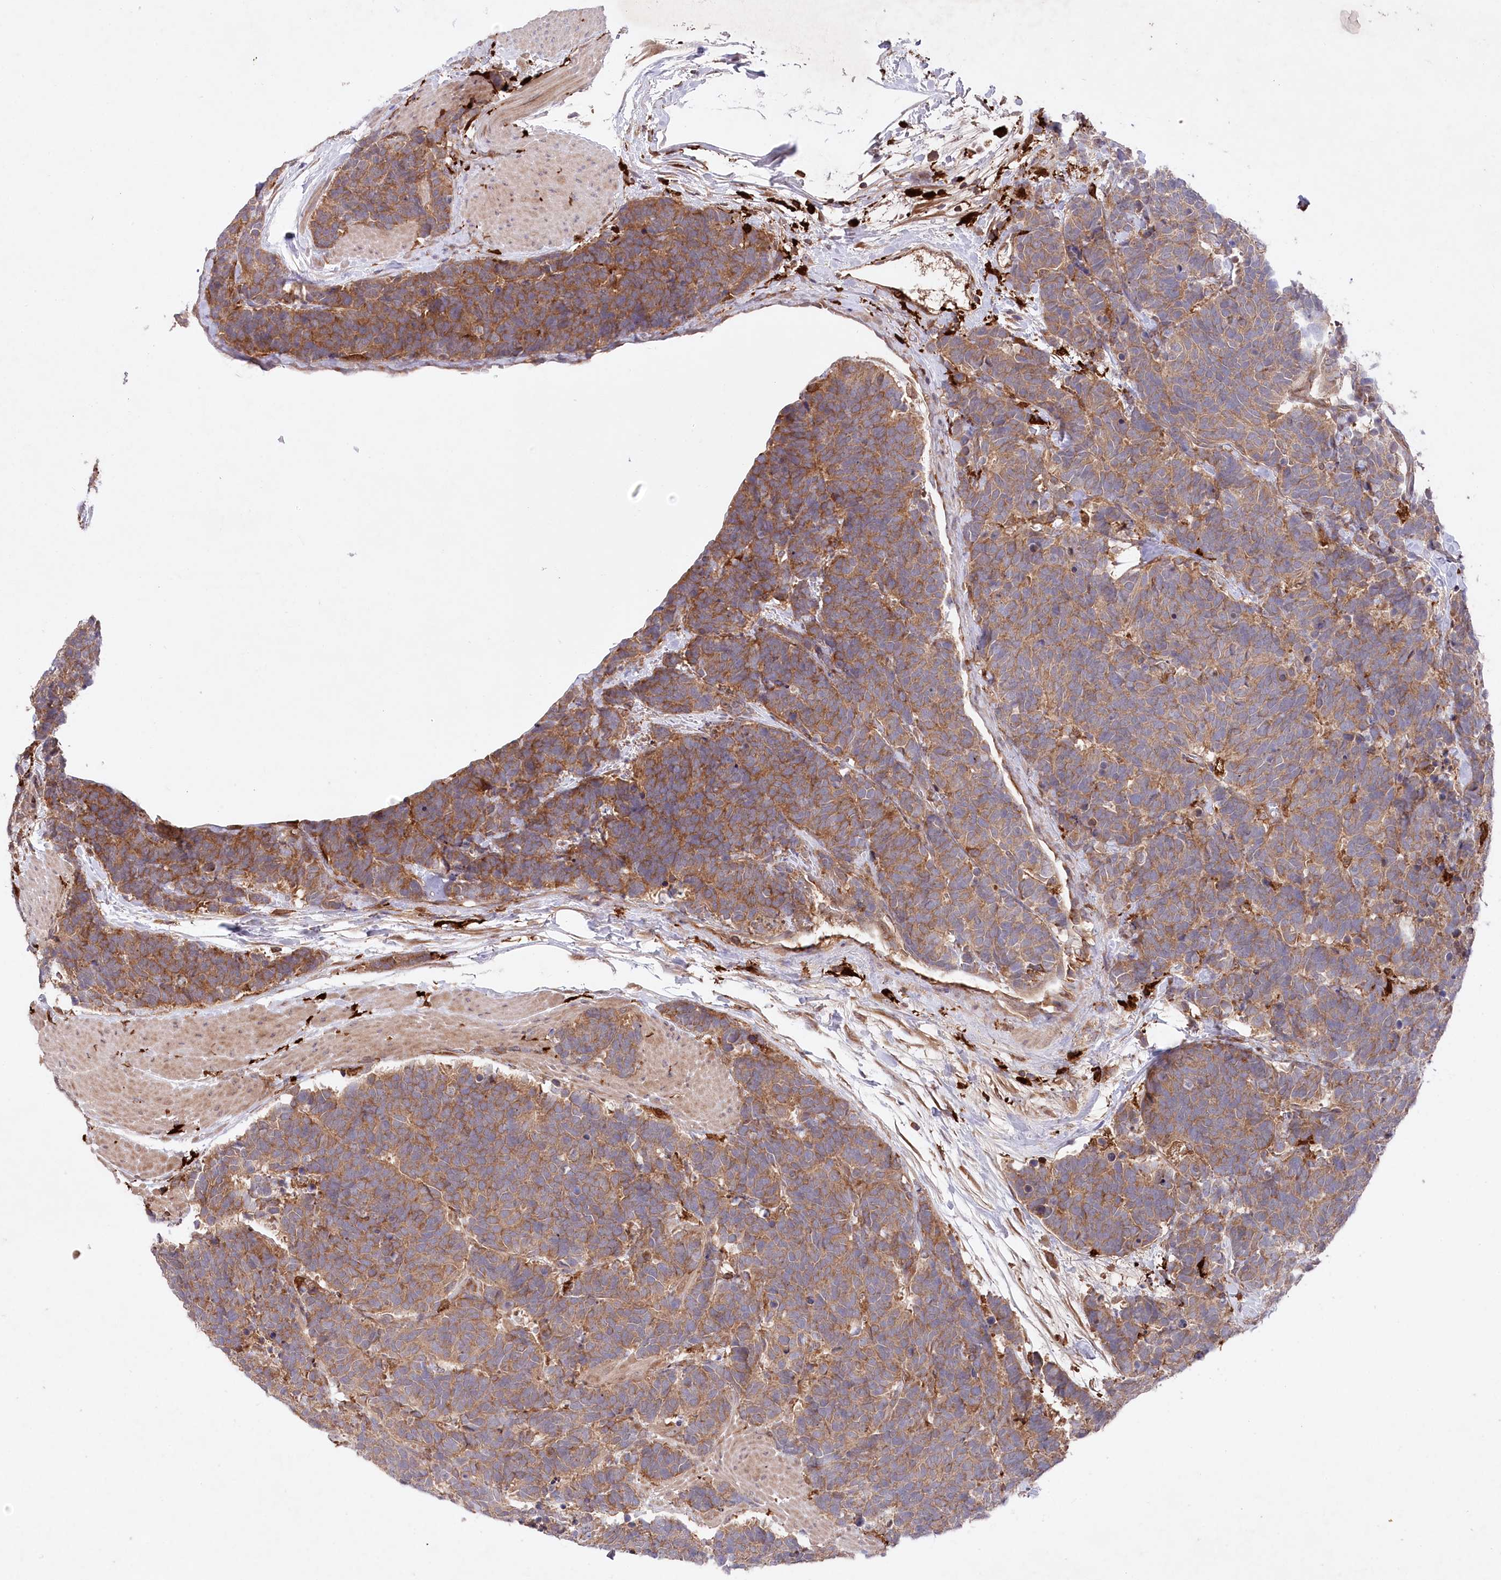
{"staining": {"intensity": "moderate", "quantity": ">75%", "location": "cytoplasmic/membranous"}, "tissue": "carcinoid", "cell_type": "Tumor cells", "image_type": "cancer", "snomed": [{"axis": "morphology", "description": "Carcinoma, NOS"}, {"axis": "morphology", "description": "Carcinoid, malignant, NOS"}, {"axis": "topography", "description": "Urinary bladder"}], "caption": "Carcinoid was stained to show a protein in brown. There is medium levels of moderate cytoplasmic/membranous positivity in approximately >75% of tumor cells.", "gene": "PPP1R21", "patient": {"sex": "male", "age": 57}}